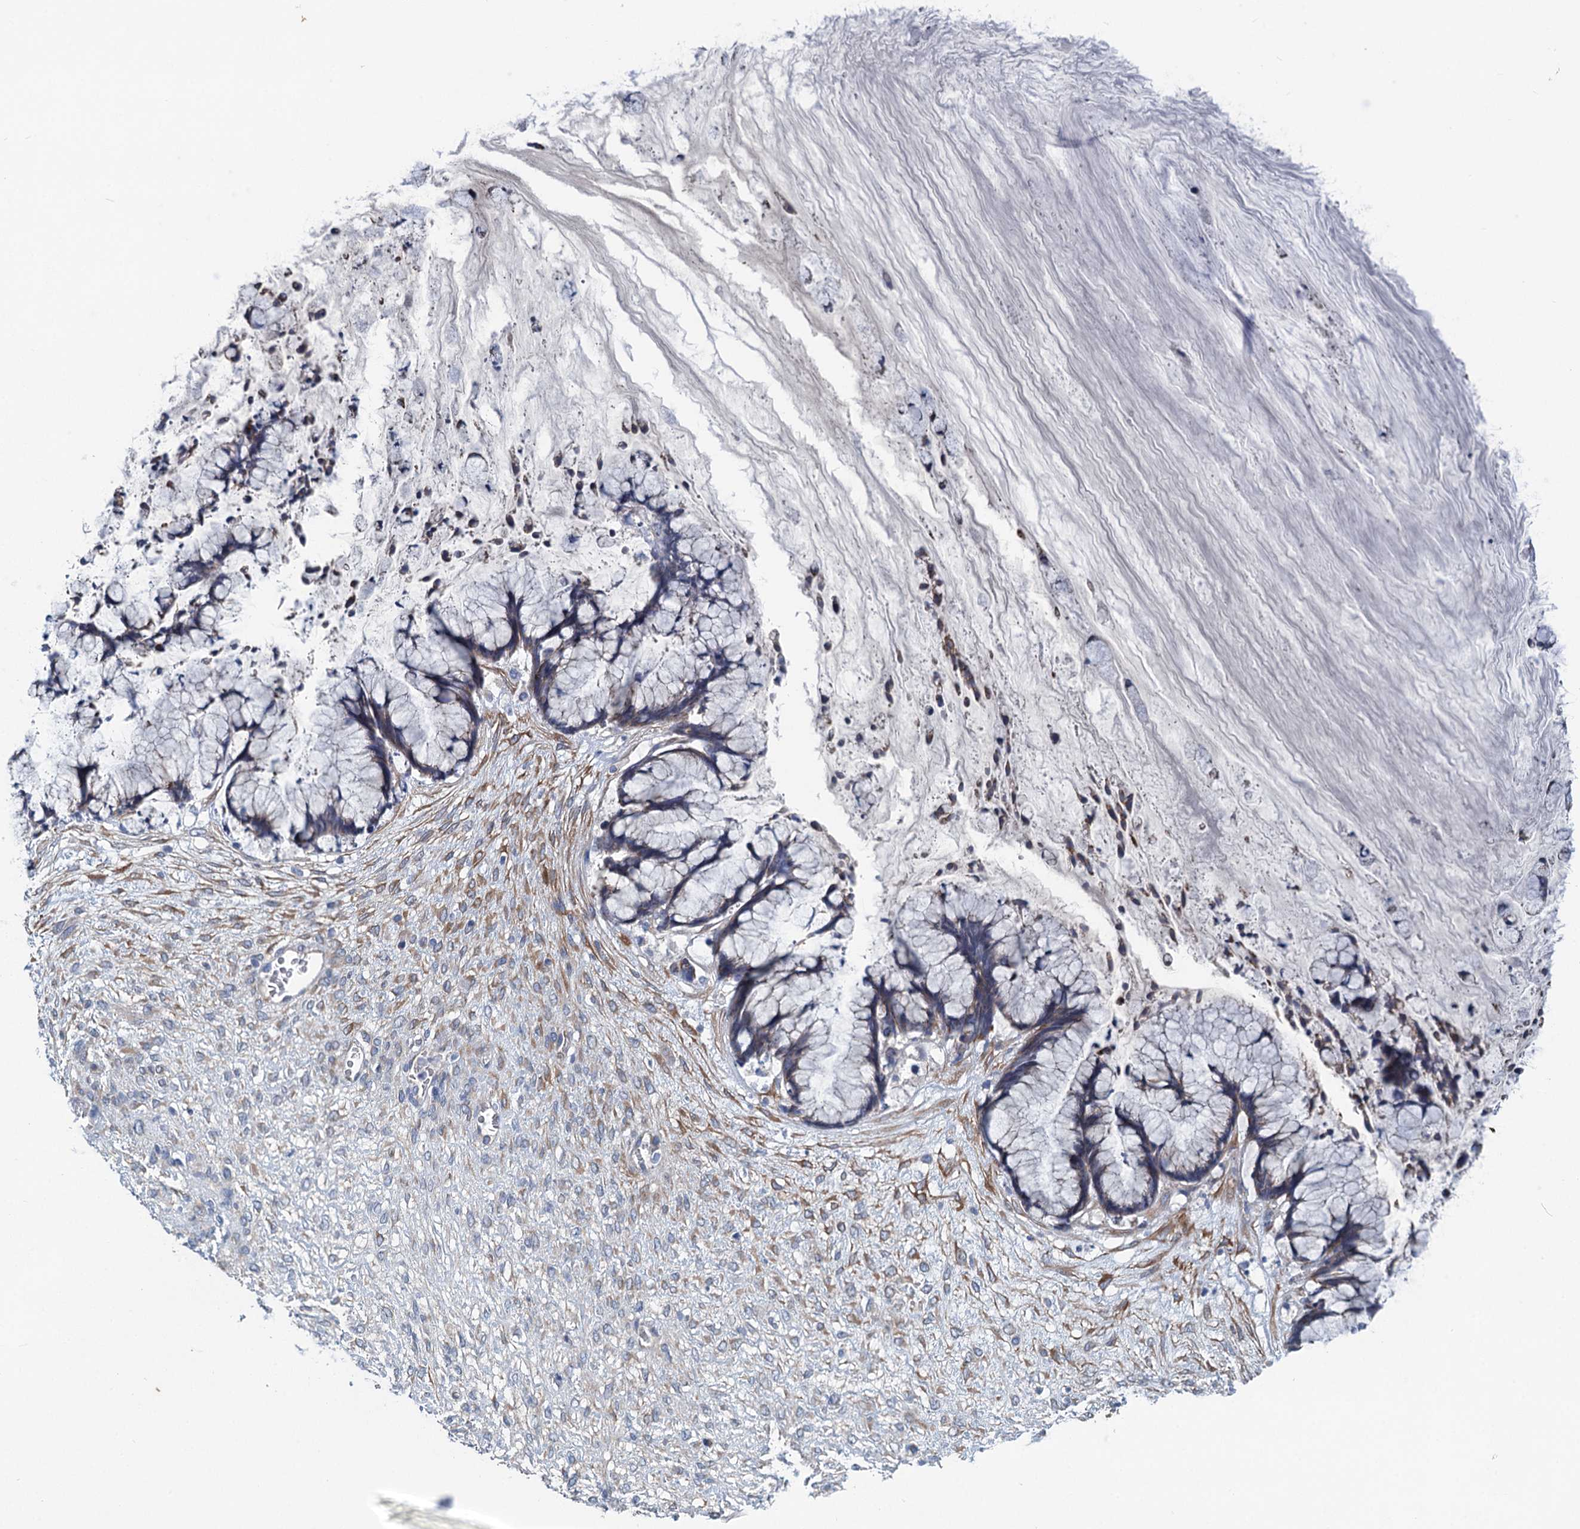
{"staining": {"intensity": "weak", "quantity": "<25%", "location": "cytoplasmic/membranous"}, "tissue": "ovarian cancer", "cell_type": "Tumor cells", "image_type": "cancer", "snomed": [{"axis": "morphology", "description": "Cystadenocarcinoma, mucinous, NOS"}, {"axis": "topography", "description": "Ovary"}], "caption": "This is a histopathology image of immunohistochemistry (IHC) staining of mucinous cystadenocarcinoma (ovarian), which shows no expression in tumor cells. (Stains: DAB (3,3'-diaminobenzidine) immunohistochemistry with hematoxylin counter stain, Microscopy: brightfield microscopy at high magnification).", "gene": "CHDH", "patient": {"sex": "female", "age": 42}}